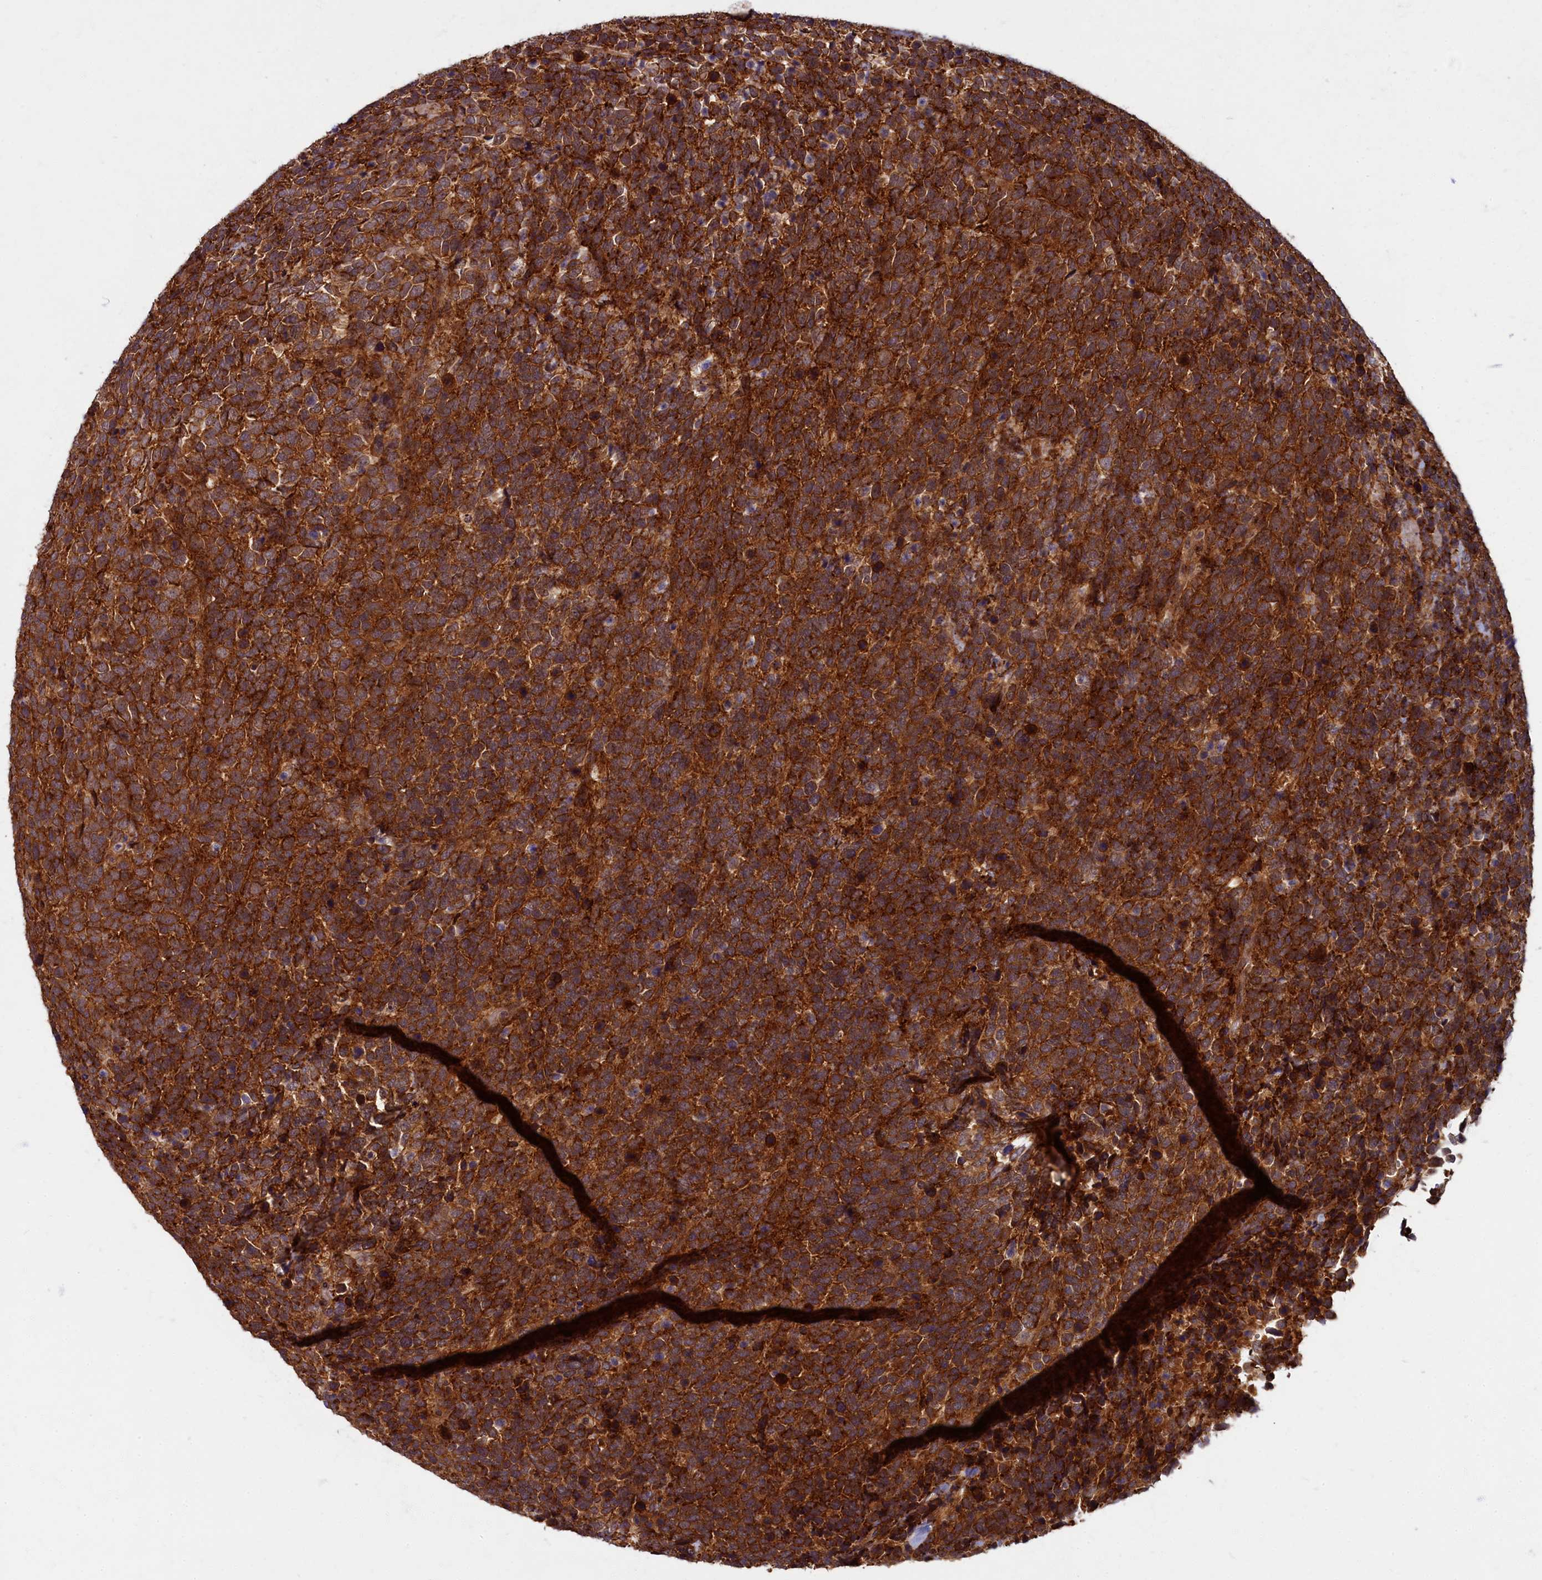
{"staining": {"intensity": "strong", "quantity": ">75%", "location": "cytoplasmic/membranous"}, "tissue": "urothelial cancer", "cell_type": "Tumor cells", "image_type": "cancer", "snomed": [{"axis": "morphology", "description": "Urothelial carcinoma, High grade"}, {"axis": "topography", "description": "Urinary bladder"}], "caption": "Urothelial cancer was stained to show a protein in brown. There is high levels of strong cytoplasmic/membranous expression in about >75% of tumor cells.", "gene": "BICD1", "patient": {"sex": "female", "age": 82}}